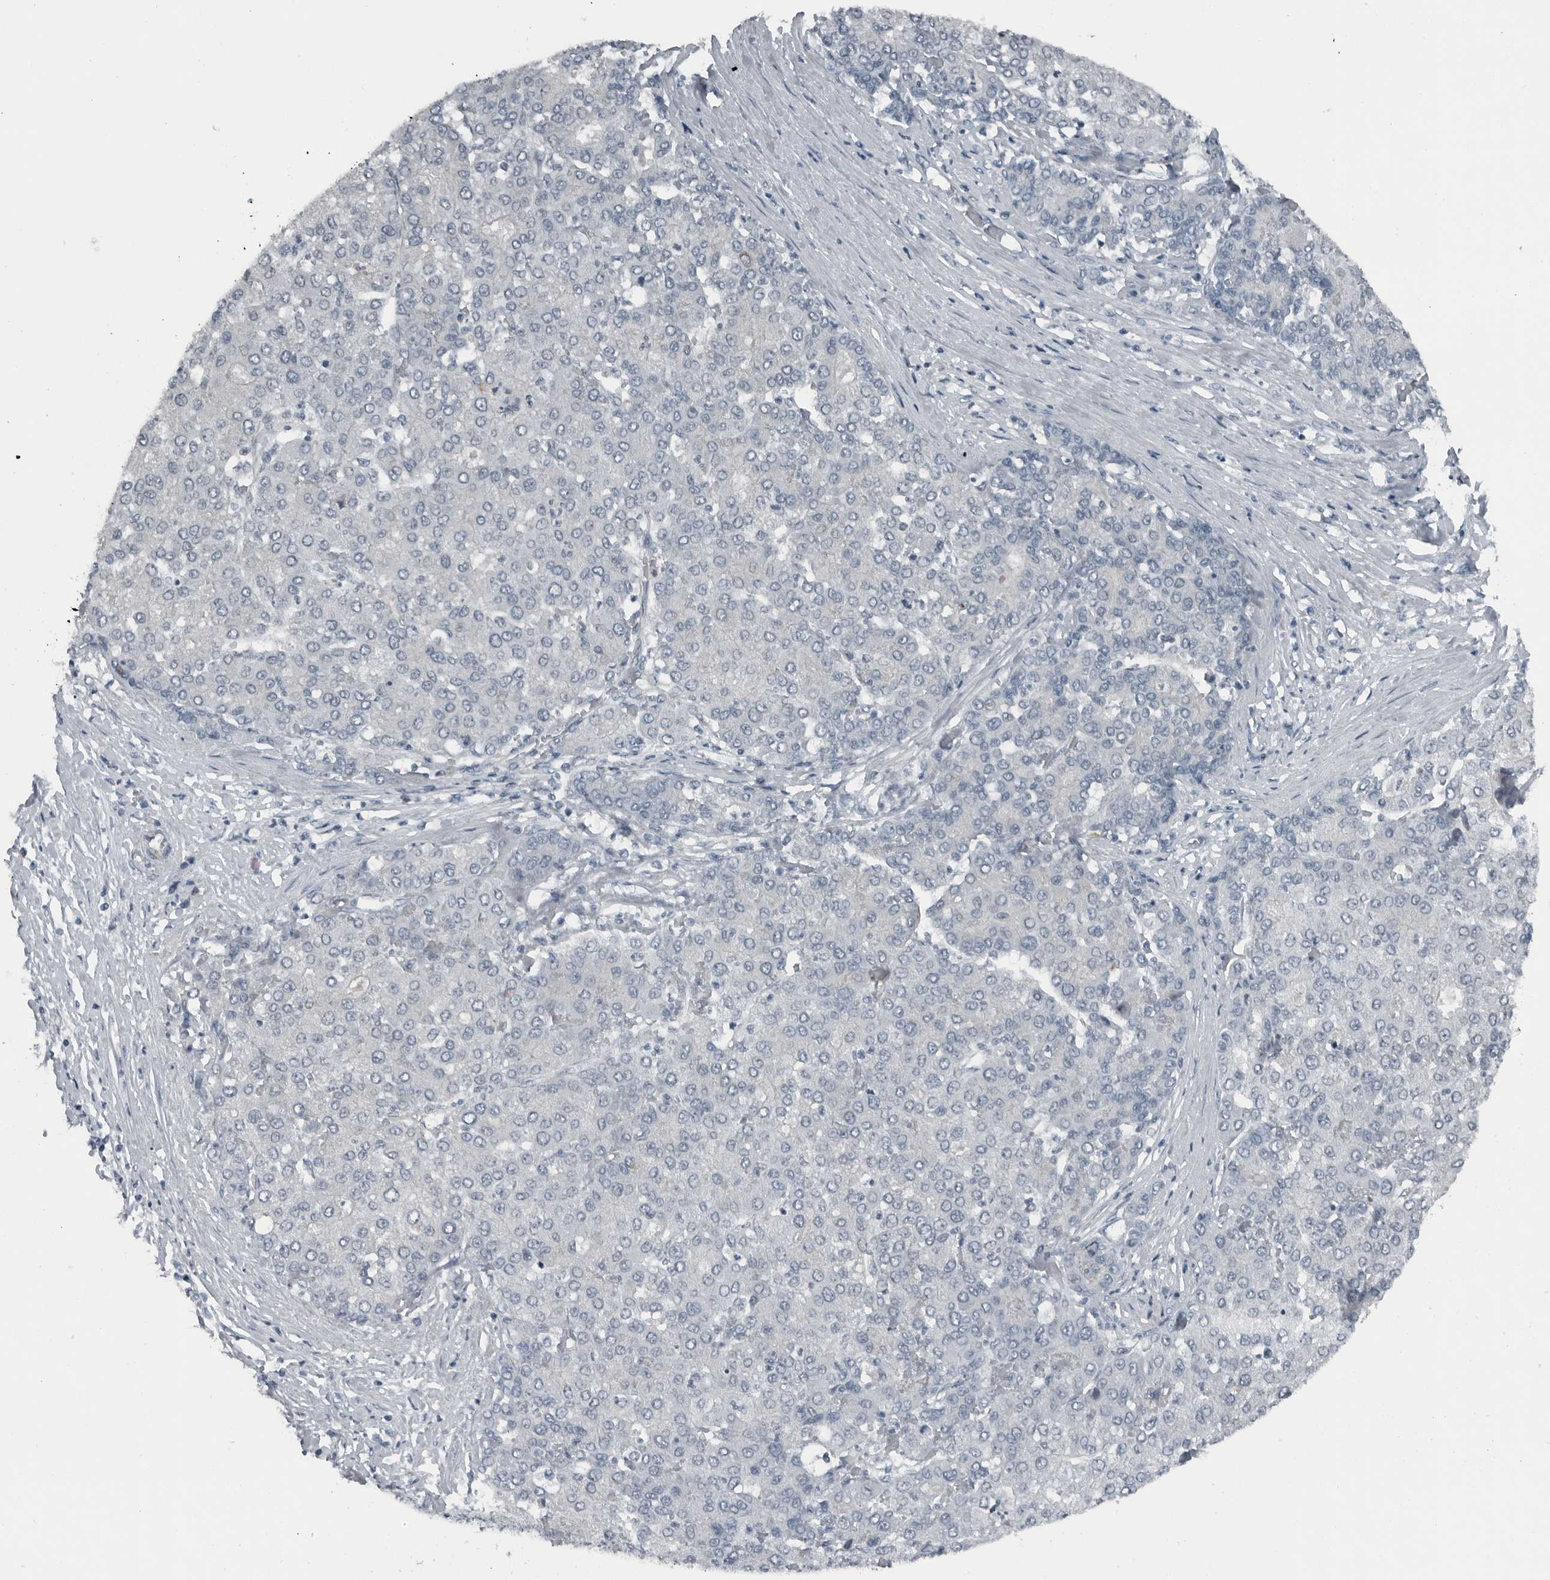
{"staining": {"intensity": "negative", "quantity": "none", "location": "none"}, "tissue": "liver cancer", "cell_type": "Tumor cells", "image_type": "cancer", "snomed": [{"axis": "morphology", "description": "Carcinoma, Hepatocellular, NOS"}, {"axis": "topography", "description": "Liver"}], "caption": "Histopathology image shows no significant protein expression in tumor cells of liver cancer.", "gene": "GAK", "patient": {"sex": "male", "age": 65}}